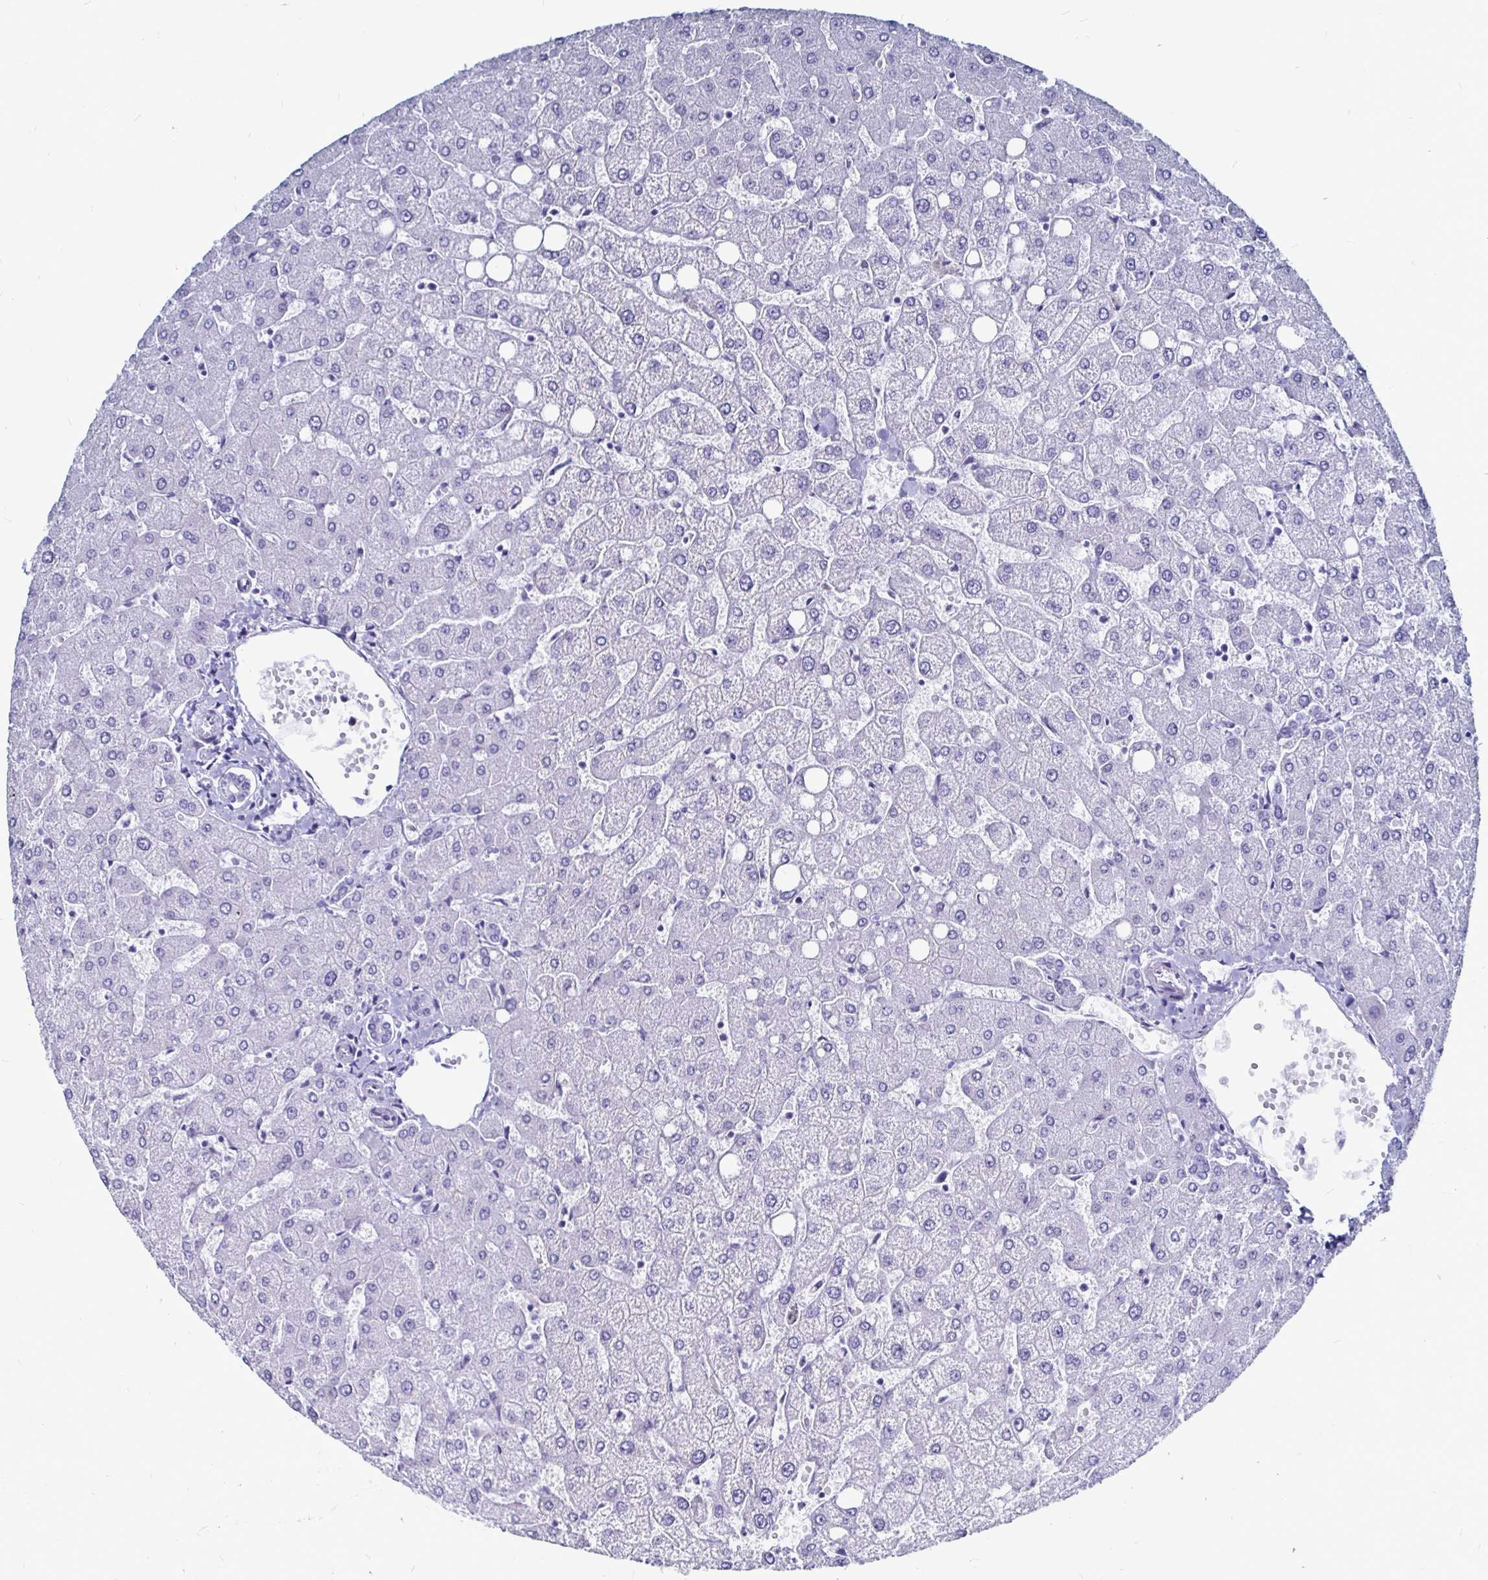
{"staining": {"intensity": "negative", "quantity": "none", "location": "none"}, "tissue": "liver", "cell_type": "Cholangiocytes", "image_type": "normal", "snomed": [{"axis": "morphology", "description": "Normal tissue, NOS"}, {"axis": "topography", "description": "Liver"}], "caption": "Protein analysis of unremarkable liver reveals no significant staining in cholangiocytes. The staining was performed using DAB (3,3'-diaminobenzidine) to visualize the protein expression in brown, while the nuclei were stained in blue with hematoxylin (Magnification: 20x).", "gene": "LUZP4", "patient": {"sex": "female", "age": 54}}